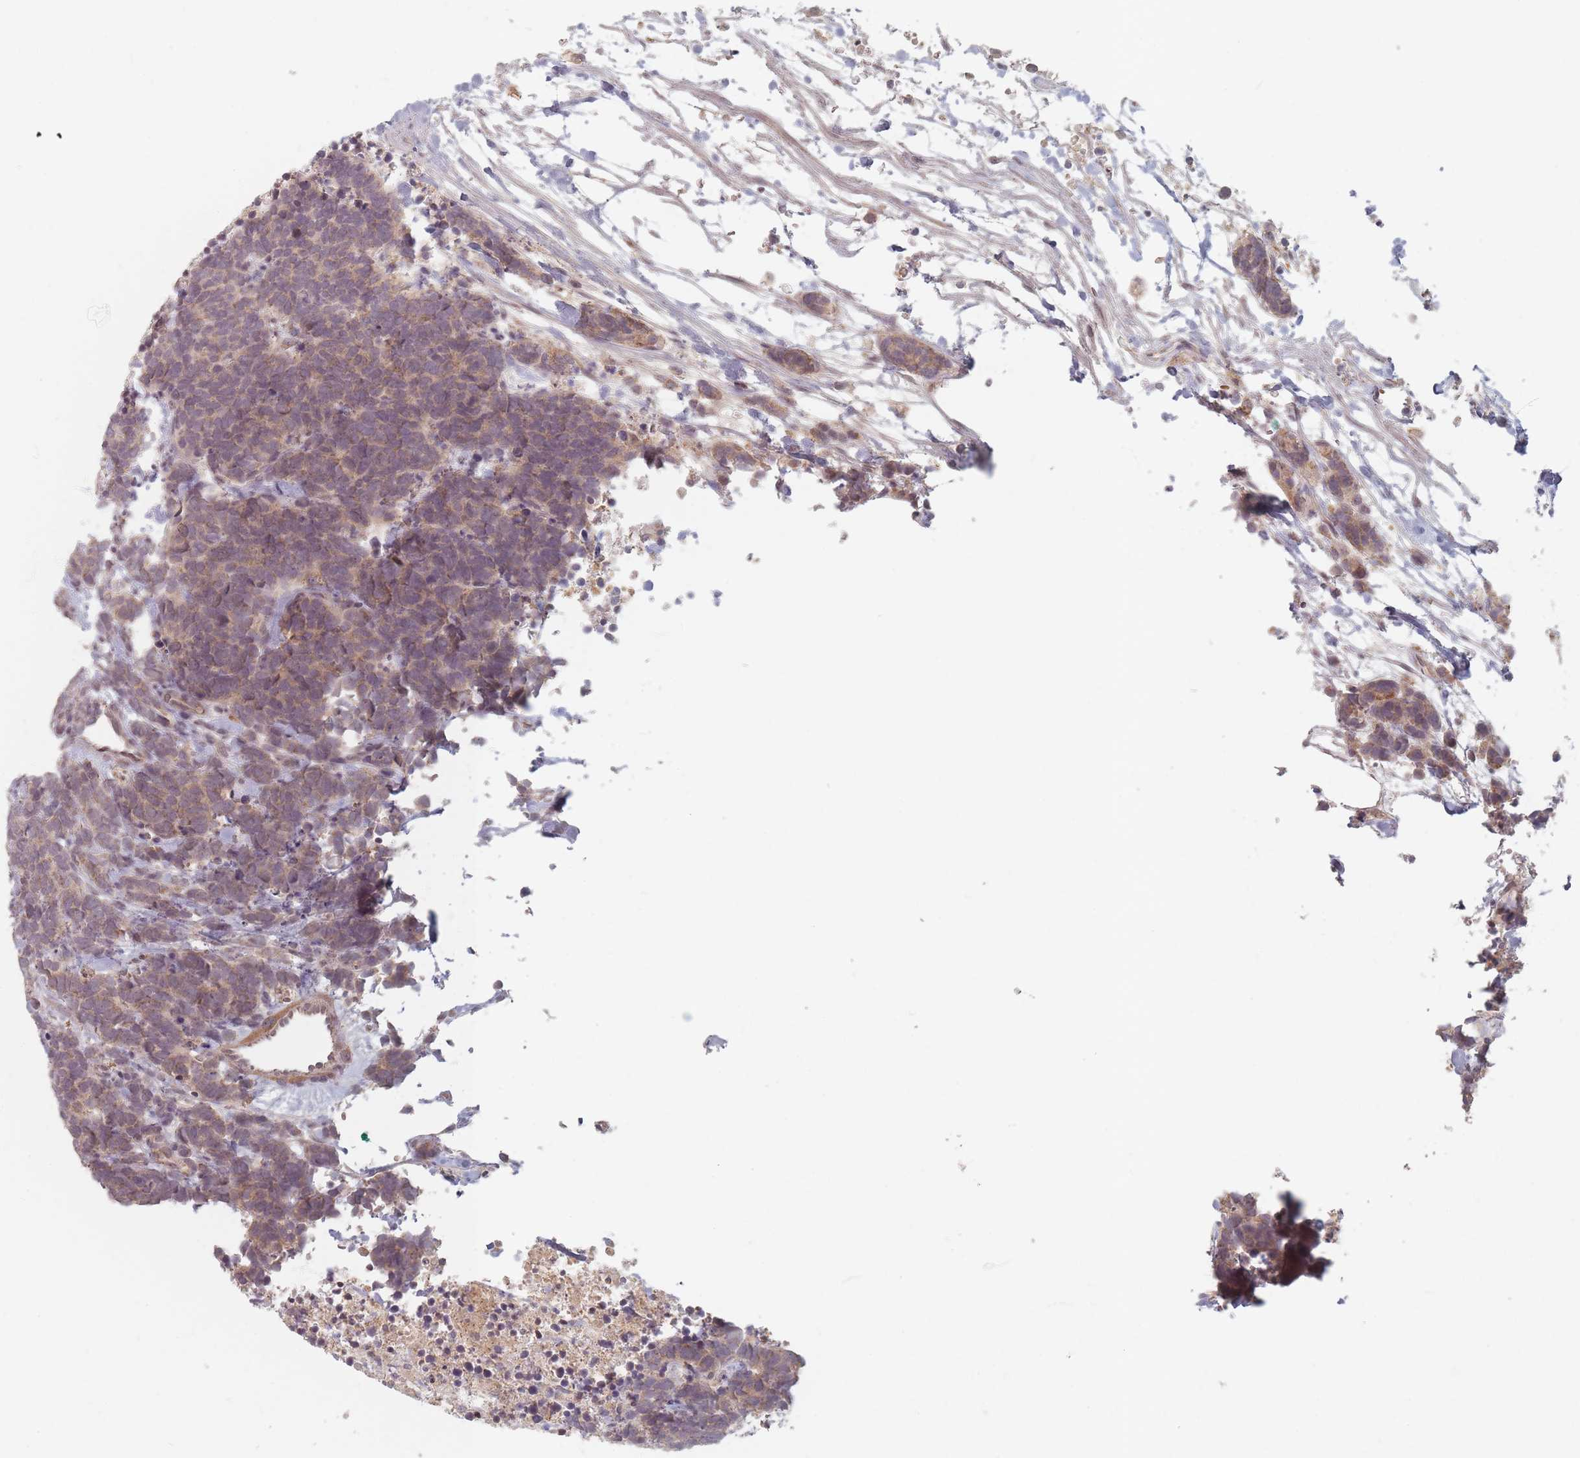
{"staining": {"intensity": "weak", "quantity": ">75%", "location": "cytoplasmic/membranous"}, "tissue": "carcinoid", "cell_type": "Tumor cells", "image_type": "cancer", "snomed": [{"axis": "morphology", "description": "Carcinoma, NOS"}, {"axis": "morphology", "description": "Carcinoid, malignant, NOS"}, {"axis": "topography", "description": "Prostate"}], "caption": "IHC of human carcinoma shows low levels of weak cytoplasmic/membranous expression in approximately >75% of tumor cells.", "gene": "OR2M4", "patient": {"sex": "male", "age": 57}}